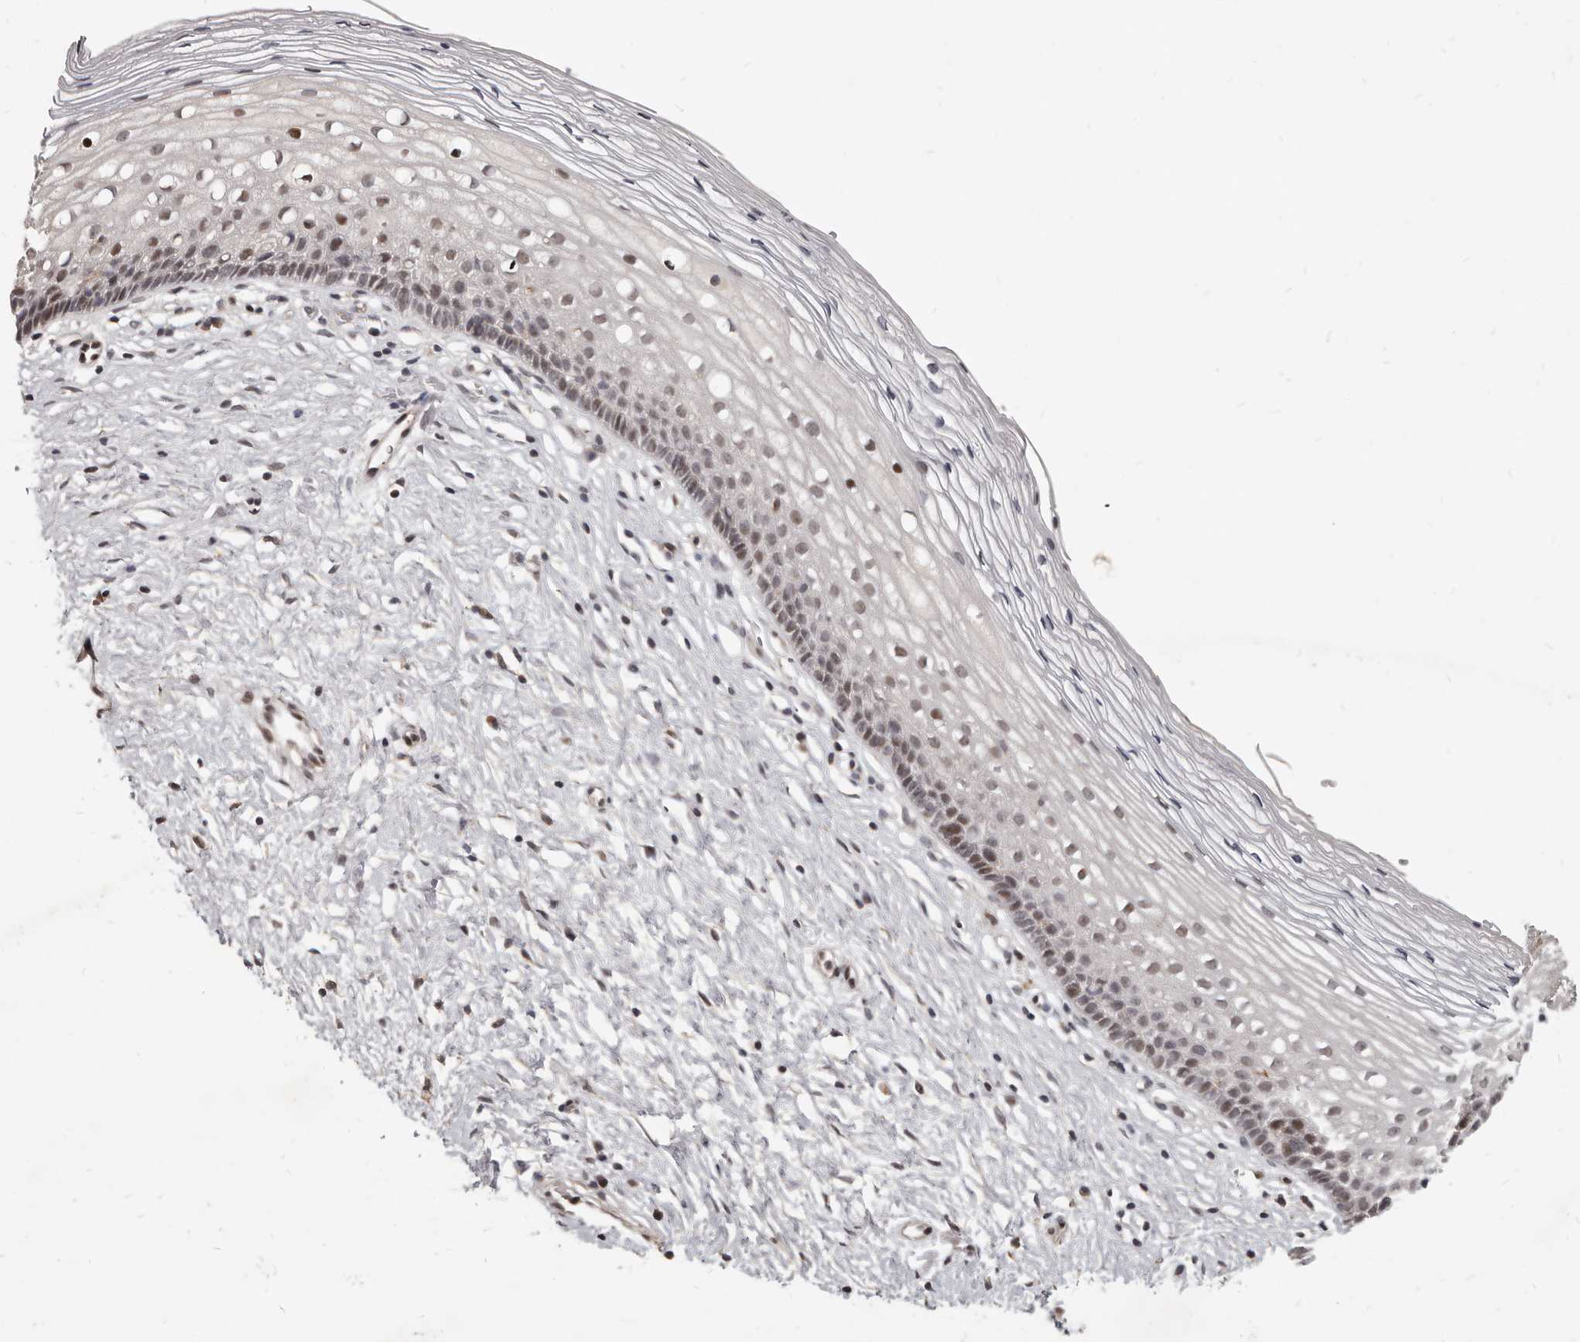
{"staining": {"intensity": "strong", "quantity": ">75%", "location": "nuclear"}, "tissue": "cervix", "cell_type": "Glandular cells", "image_type": "normal", "snomed": [{"axis": "morphology", "description": "Normal tissue, NOS"}, {"axis": "topography", "description": "Cervix"}], "caption": "The micrograph shows immunohistochemical staining of benign cervix. There is strong nuclear staining is identified in about >75% of glandular cells.", "gene": "ATF5", "patient": {"sex": "female", "age": 27}}